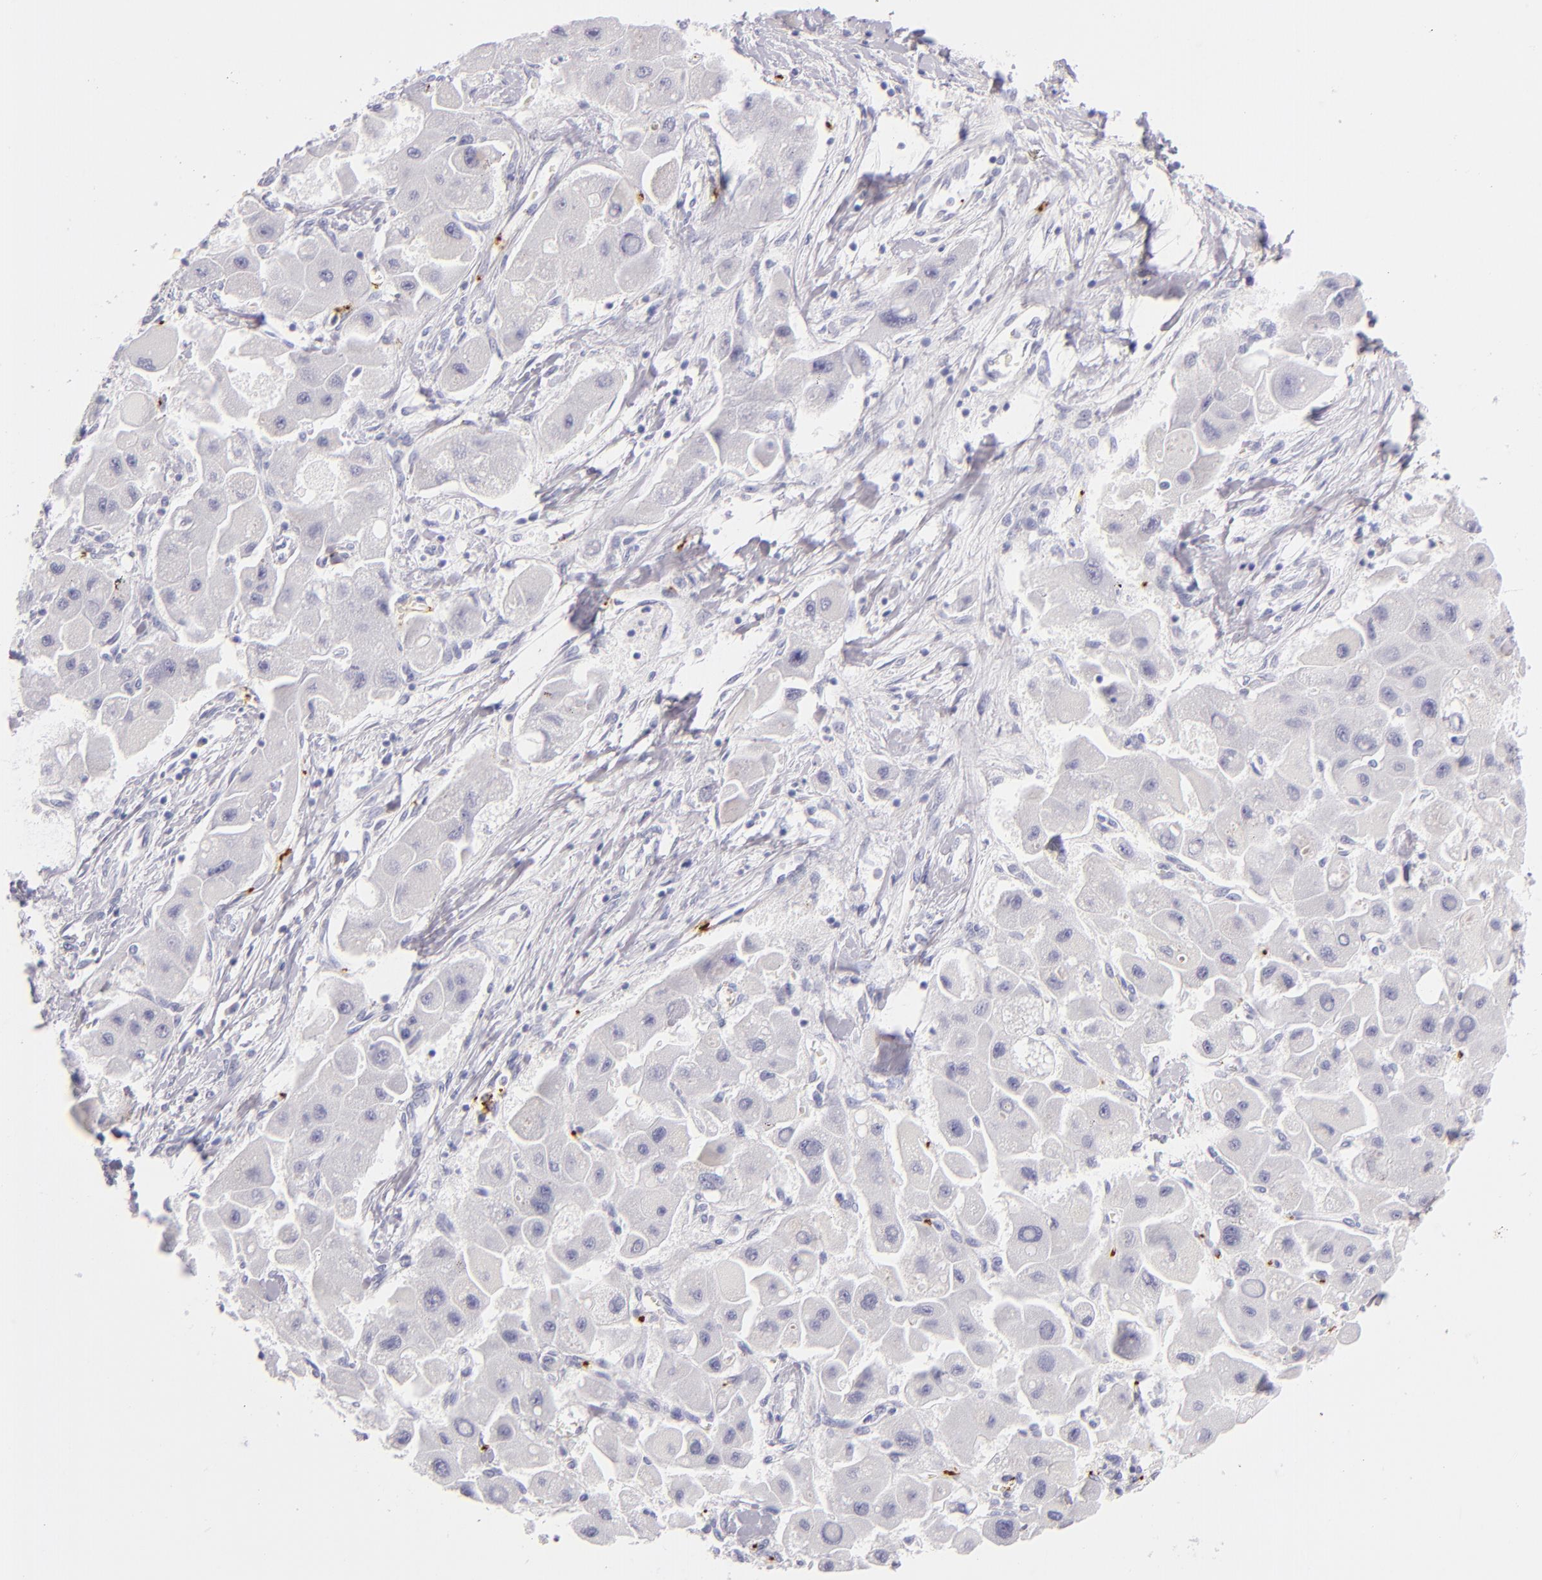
{"staining": {"intensity": "negative", "quantity": "none", "location": "none"}, "tissue": "liver cancer", "cell_type": "Tumor cells", "image_type": "cancer", "snomed": [{"axis": "morphology", "description": "Carcinoma, Hepatocellular, NOS"}, {"axis": "topography", "description": "Liver"}], "caption": "IHC of human liver cancer (hepatocellular carcinoma) displays no staining in tumor cells.", "gene": "GP1BA", "patient": {"sex": "male", "age": 24}}